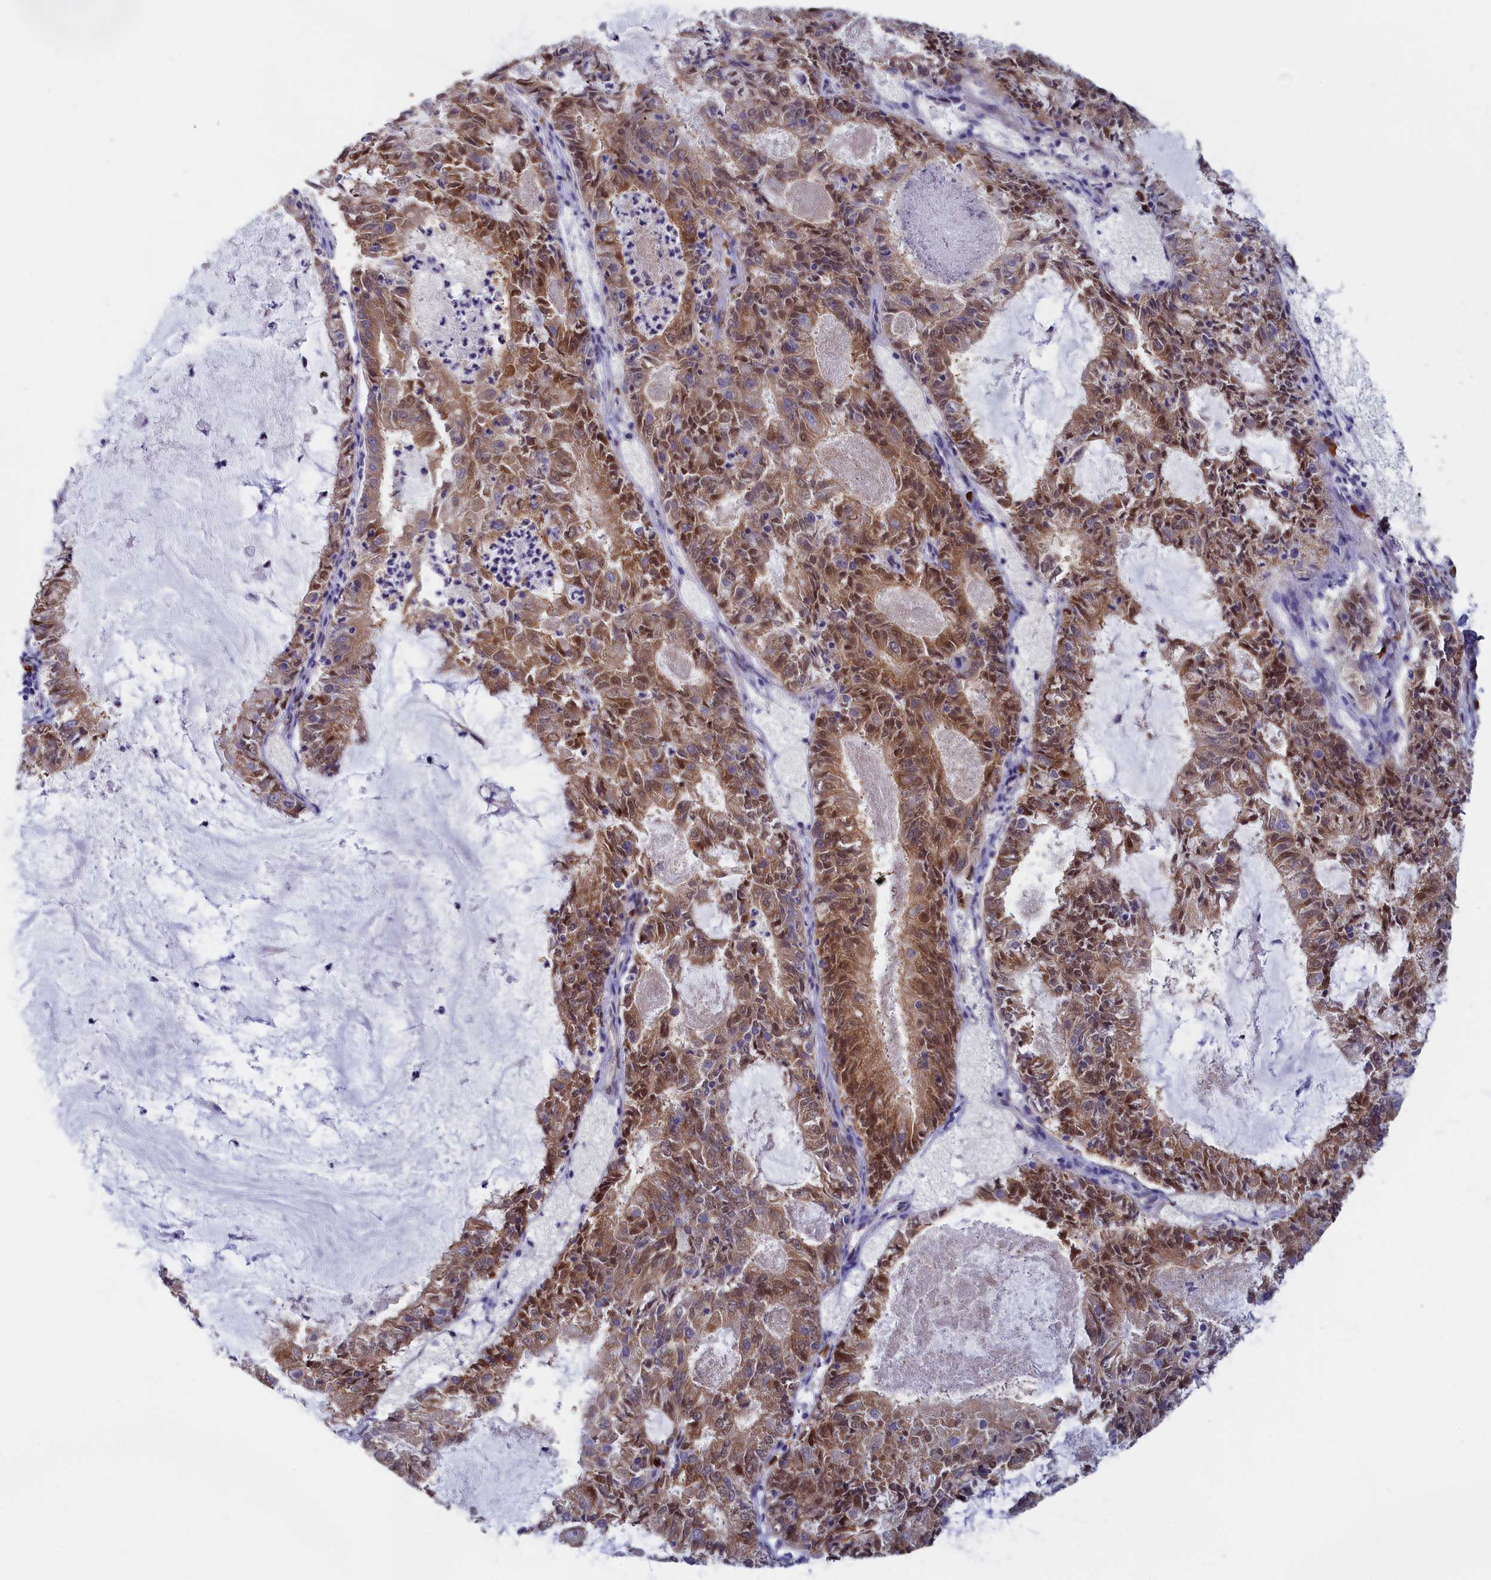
{"staining": {"intensity": "moderate", "quantity": "25%-75%", "location": "cytoplasmic/membranous,nuclear"}, "tissue": "endometrial cancer", "cell_type": "Tumor cells", "image_type": "cancer", "snomed": [{"axis": "morphology", "description": "Adenocarcinoma, NOS"}, {"axis": "topography", "description": "Endometrium"}], "caption": "Tumor cells reveal medium levels of moderate cytoplasmic/membranous and nuclear expression in approximately 25%-75% of cells in endometrial cancer. (Stains: DAB (3,3'-diaminobenzidine) in brown, nuclei in blue, Microscopy: brightfield microscopy at high magnification).", "gene": "CCDC68", "patient": {"sex": "female", "age": 57}}